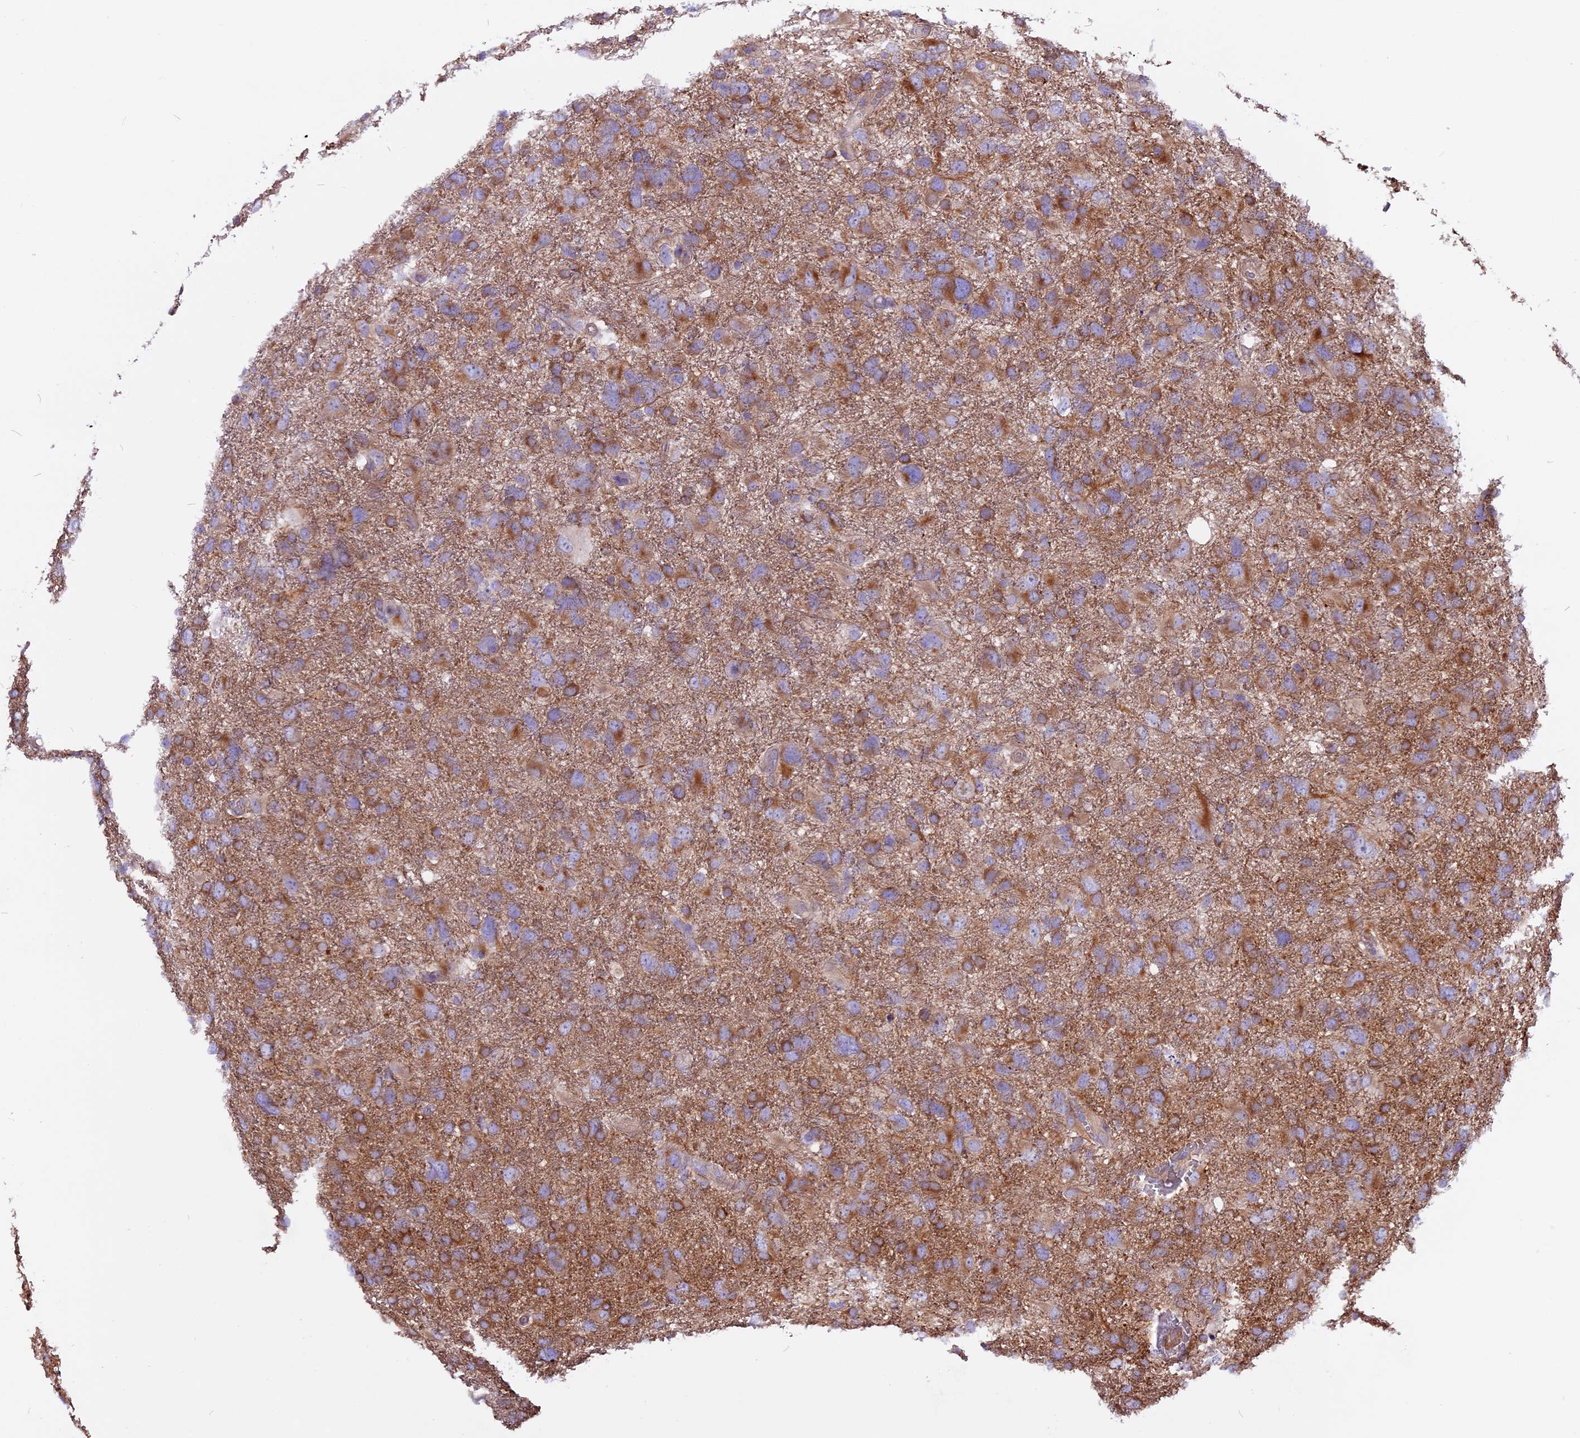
{"staining": {"intensity": "moderate", "quantity": ">75%", "location": "cytoplasmic/membranous"}, "tissue": "glioma", "cell_type": "Tumor cells", "image_type": "cancer", "snomed": [{"axis": "morphology", "description": "Glioma, malignant, High grade"}, {"axis": "topography", "description": "Brain"}], "caption": "The immunohistochemical stain labels moderate cytoplasmic/membranous expression in tumor cells of glioma tissue. The staining is performed using DAB brown chromogen to label protein expression. The nuclei are counter-stained blue using hematoxylin.", "gene": "ANO3", "patient": {"sex": "male", "age": 61}}